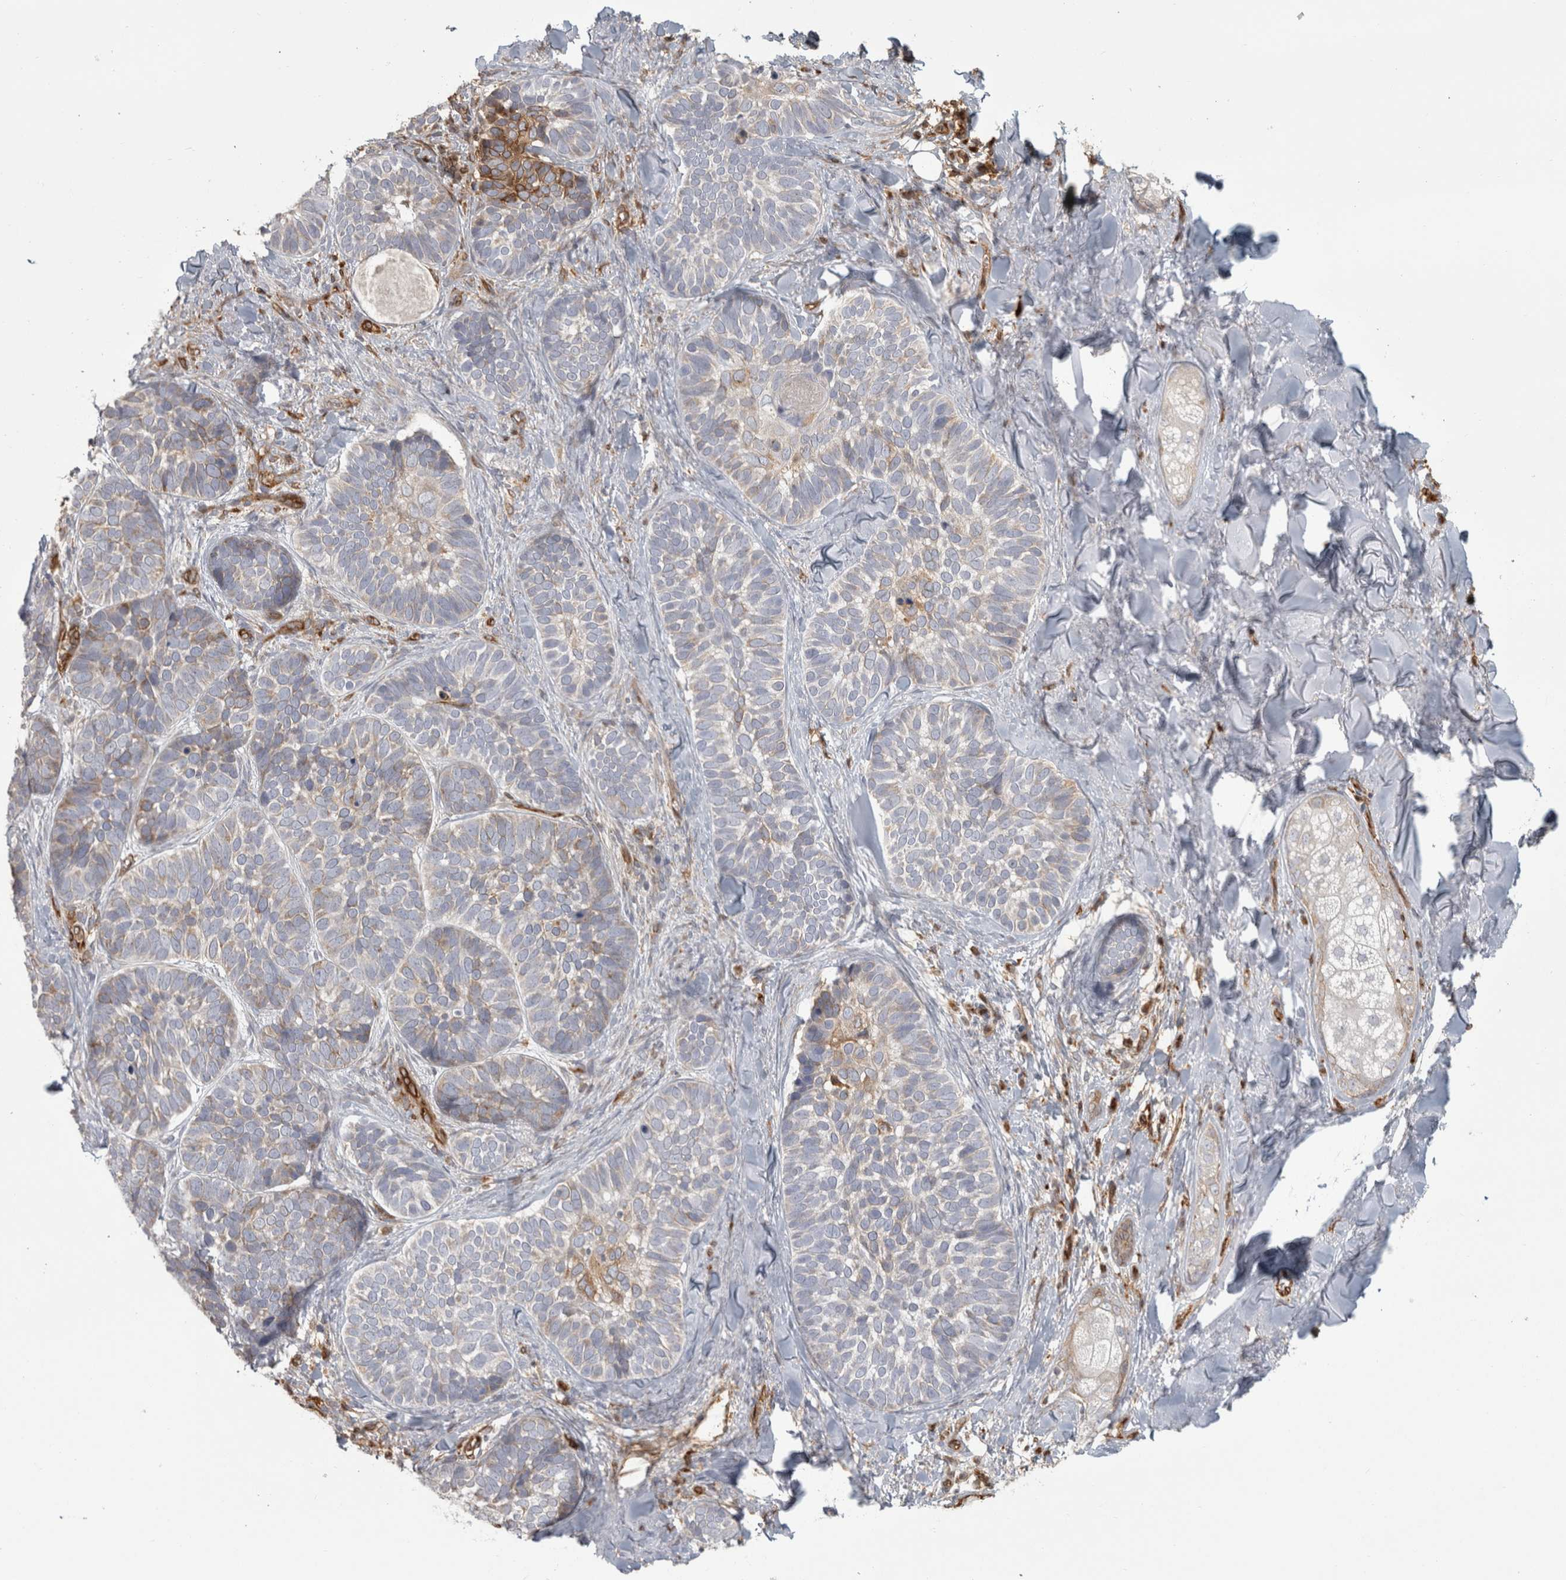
{"staining": {"intensity": "moderate", "quantity": "<25%", "location": "cytoplasmic/membranous"}, "tissue": "skin cancer", "cell_type": "Tumor cells", "image_type": "cancer", "snomed": [{"axis": "morphology", "description": "Basal cell carcinoma"}, {"axis": "topography", "description": "Skin"}], "caption": "Skin basal cell carcinoma stained with immunohistochemistry shows moderate cytoplasmic/membranous positivity in approximately <25% of tumor cells.", "gene": "HLA-E", "patient": {"sex": "male", "age": 62}}